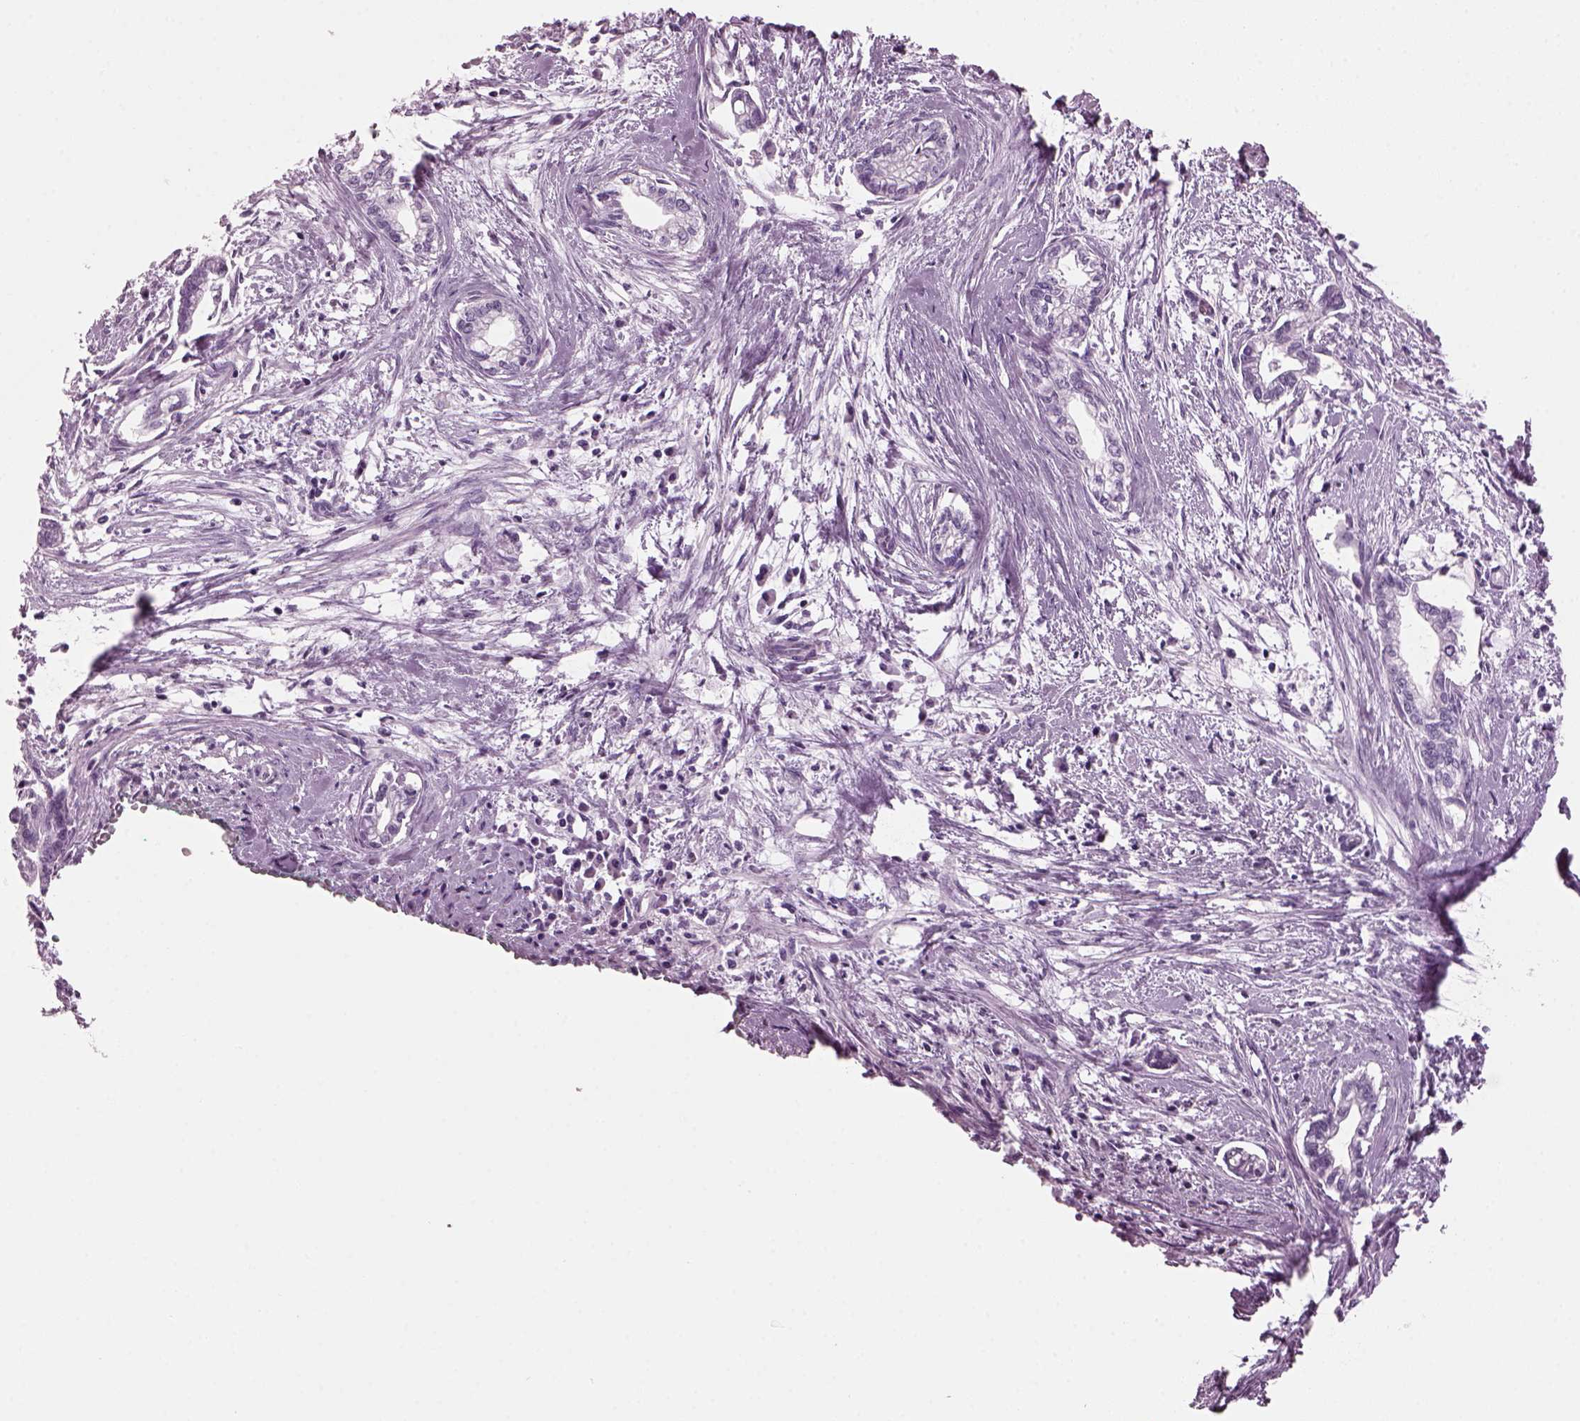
{"staining": {"intensity": "negative", "quantity": "none", "location": "none"}, "tissue": "cervical cancer", "cell_type": "Tumor cells", "image_type": "cancer", "snomed": [{"axis": "morphology", "description": "Adenocarcinoma, NOS"}, {"axis": "topography", "description": "Cervix"}], "caption": "Immunohistochemistry (IHC) micrograph of adenocarcinoma (cervical) stained for a protein (brown), which shows no expression in tumor cells.", "gene": "KRTAP3-2", "patient": {"sex": "female", "age": 62}}